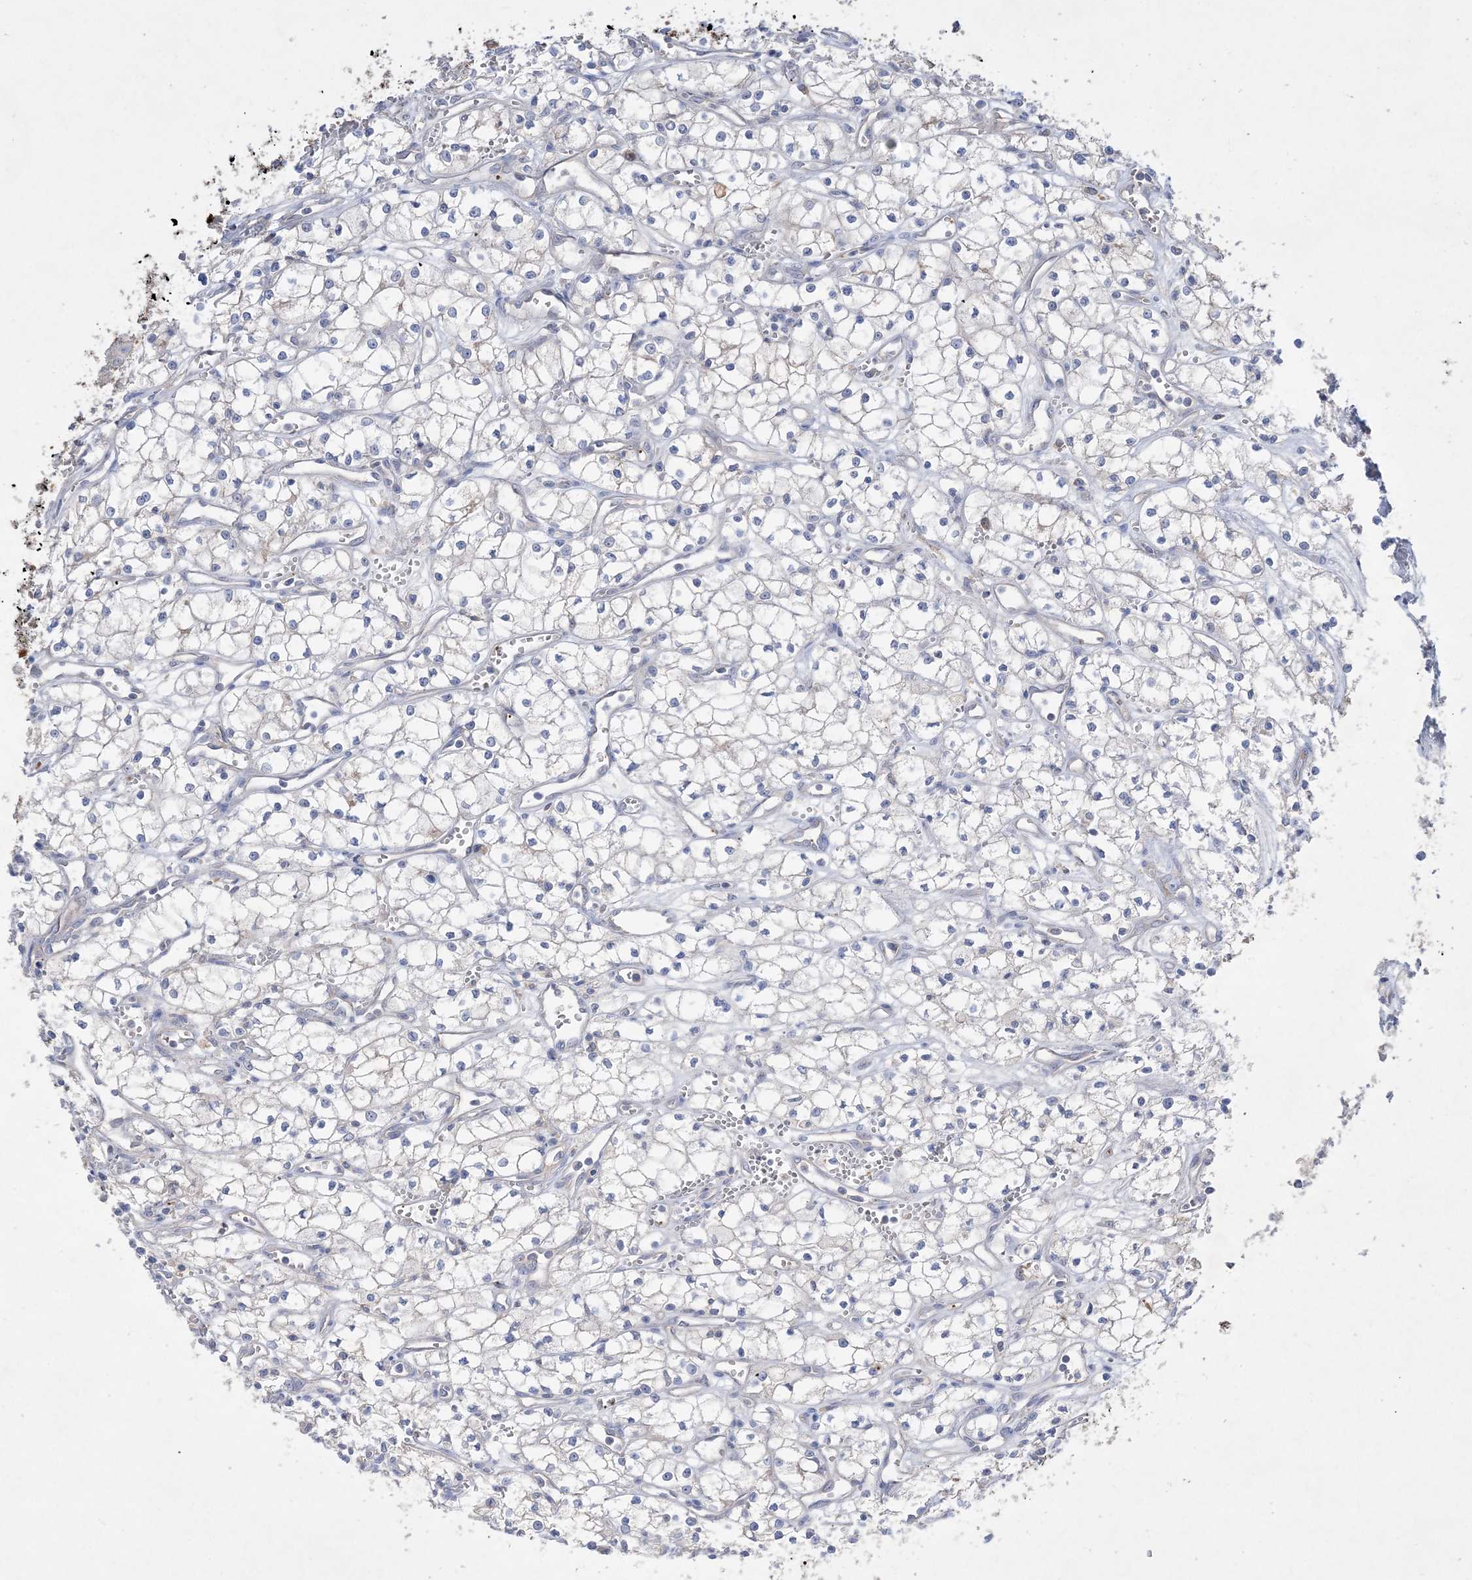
{"staining": {"intensity": "negative", "quantity": "none", "location": "none"}, "tissue": "renal cancer", "cell_type": "Tumor cells", "image_type": "cancer", "snomed": [{"axis": "morphology", "description": "Adenocarcinoma, NOS"}, {"axis": "topography", "description": "Kidney"}], "caption": "There is no significant positivity in tumor cells of adenocarcinoma (renal). (DAB immunohistochemistry visualized using brightfield microscopy, high magnification).", "gene": "ADCK2", "patient": {"sex": "male", "age": 59}}